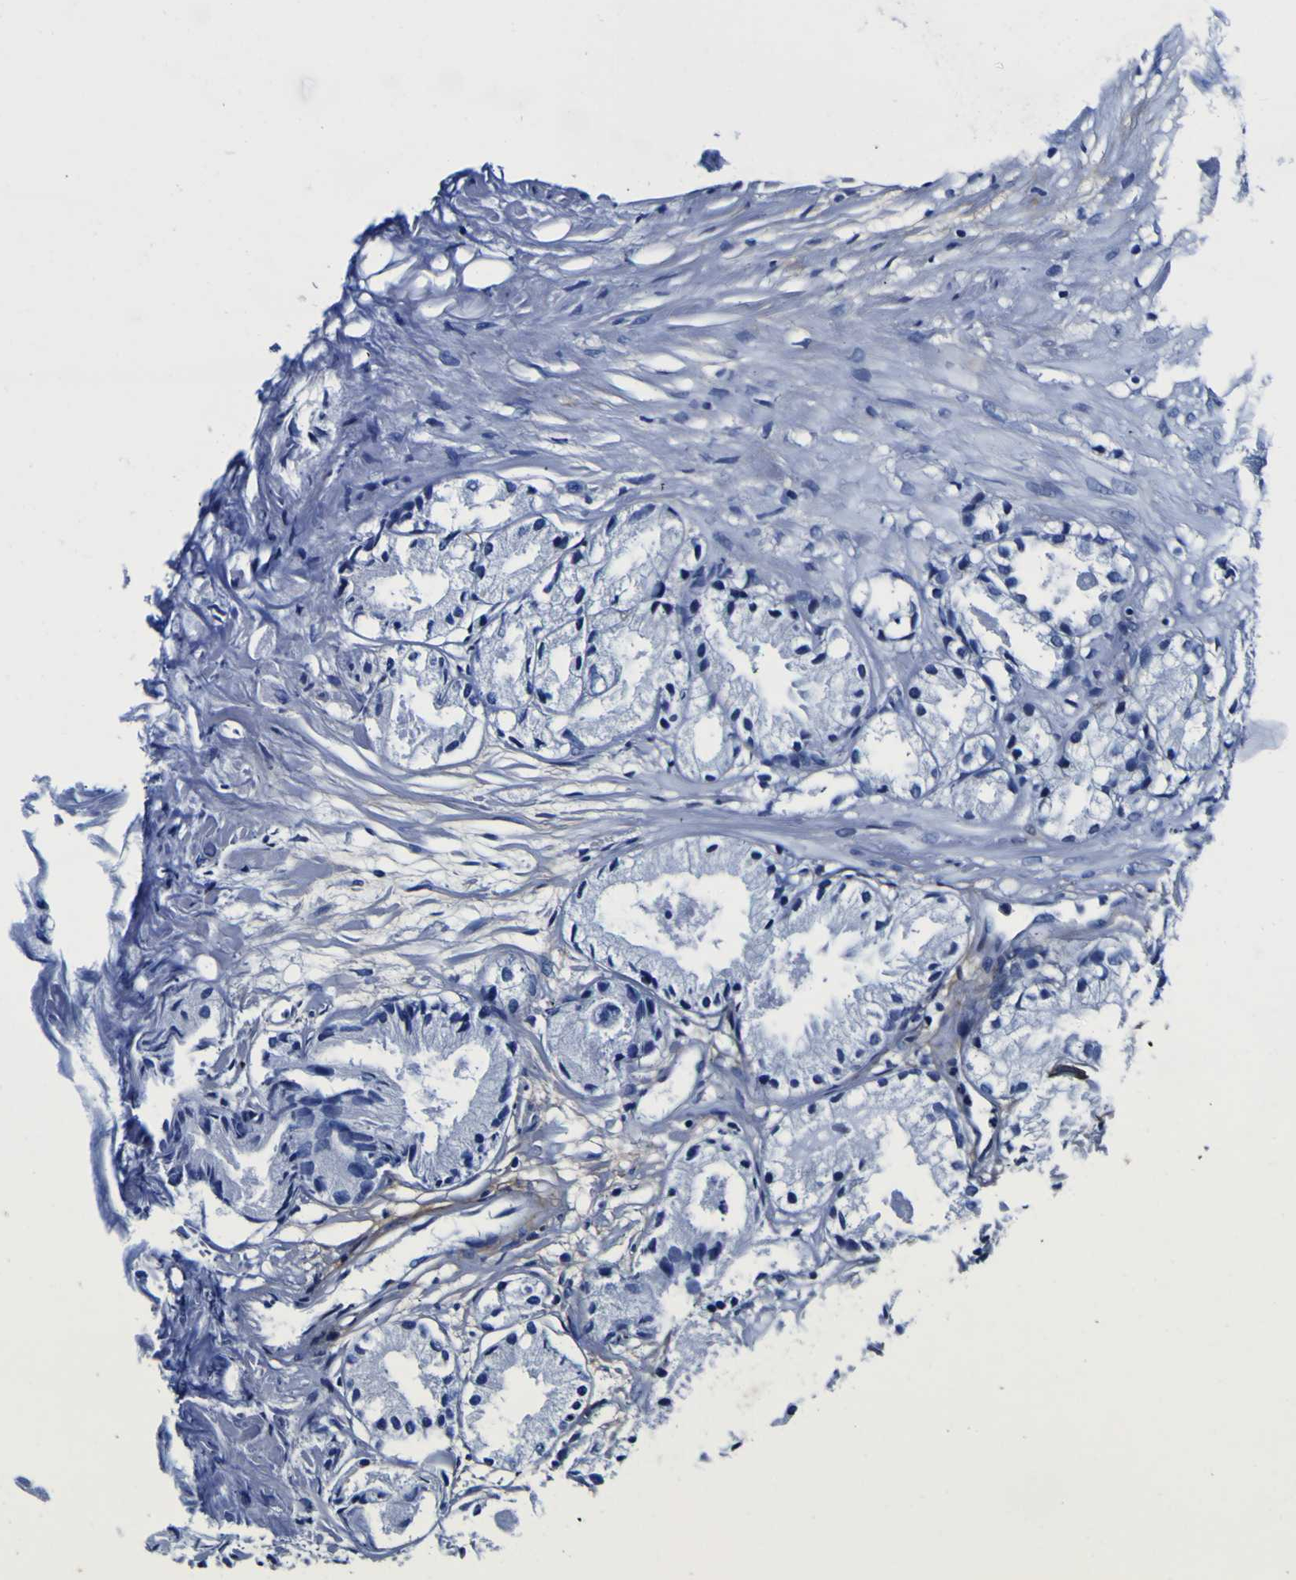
{"staining": {"intensity": "negative", "quantity": "none", "location": "none"}, "tissue": "prostate cancer", "cell_type": "Tumor cells", "image_type": "cancer", "snomed": [{"axis": "morphology", "description": "Adenocarcinoma, Low grade"}, {"axis": "topography", "description": "Prostate"}], "caption": "Image shows no significant protein expression in tumor cells of prostate cancer.", "gene": "POSTN", "patient": {"sex": "male", "age": 72}}